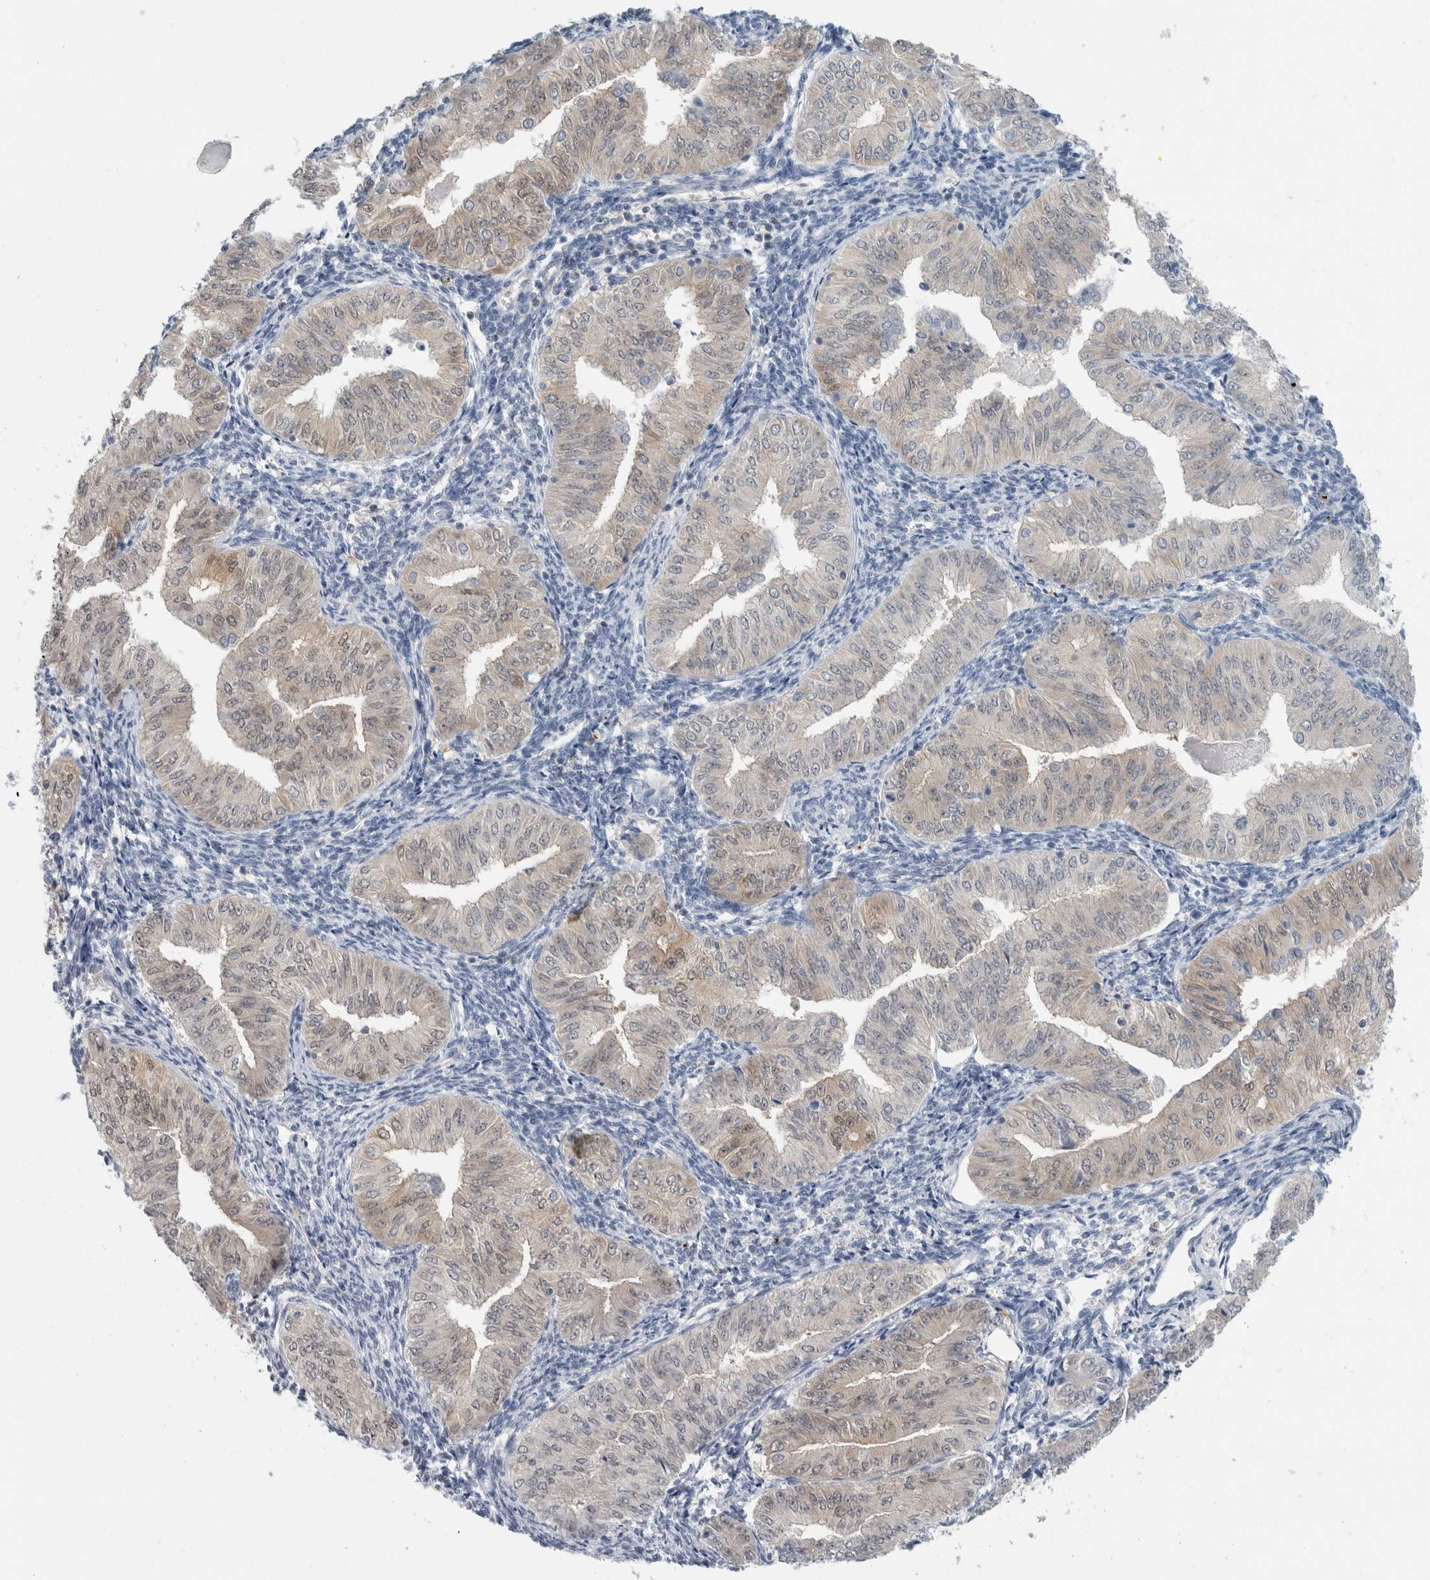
{"staining": {"intensity": "weak", "quantity": "<25%", "location": "cytoplasmic/membranous,nuclear"}, "tissue": "endometrial cancer", "cell_type": "Tumor cells", "image_type": "cancer", "snomed": [{"axis": "morphology", "description": "Normal tissue, NOS"}, {"axis": "morphology", "description": "Adenocarcinoma, NOS"}, {"axis": "topography", "description": "Endometrium"}], "caption": "High magnification brightfield microscopy of endometrial cancer (adenocarcinoma) stained with DAB (3,3'-diaminobenzidine) (brown) and counterstained with hematoxylin (blue): tumor cells show no significant staining.", "gene": "CASP6", "patient": {"sex": "female", "age": 53}}